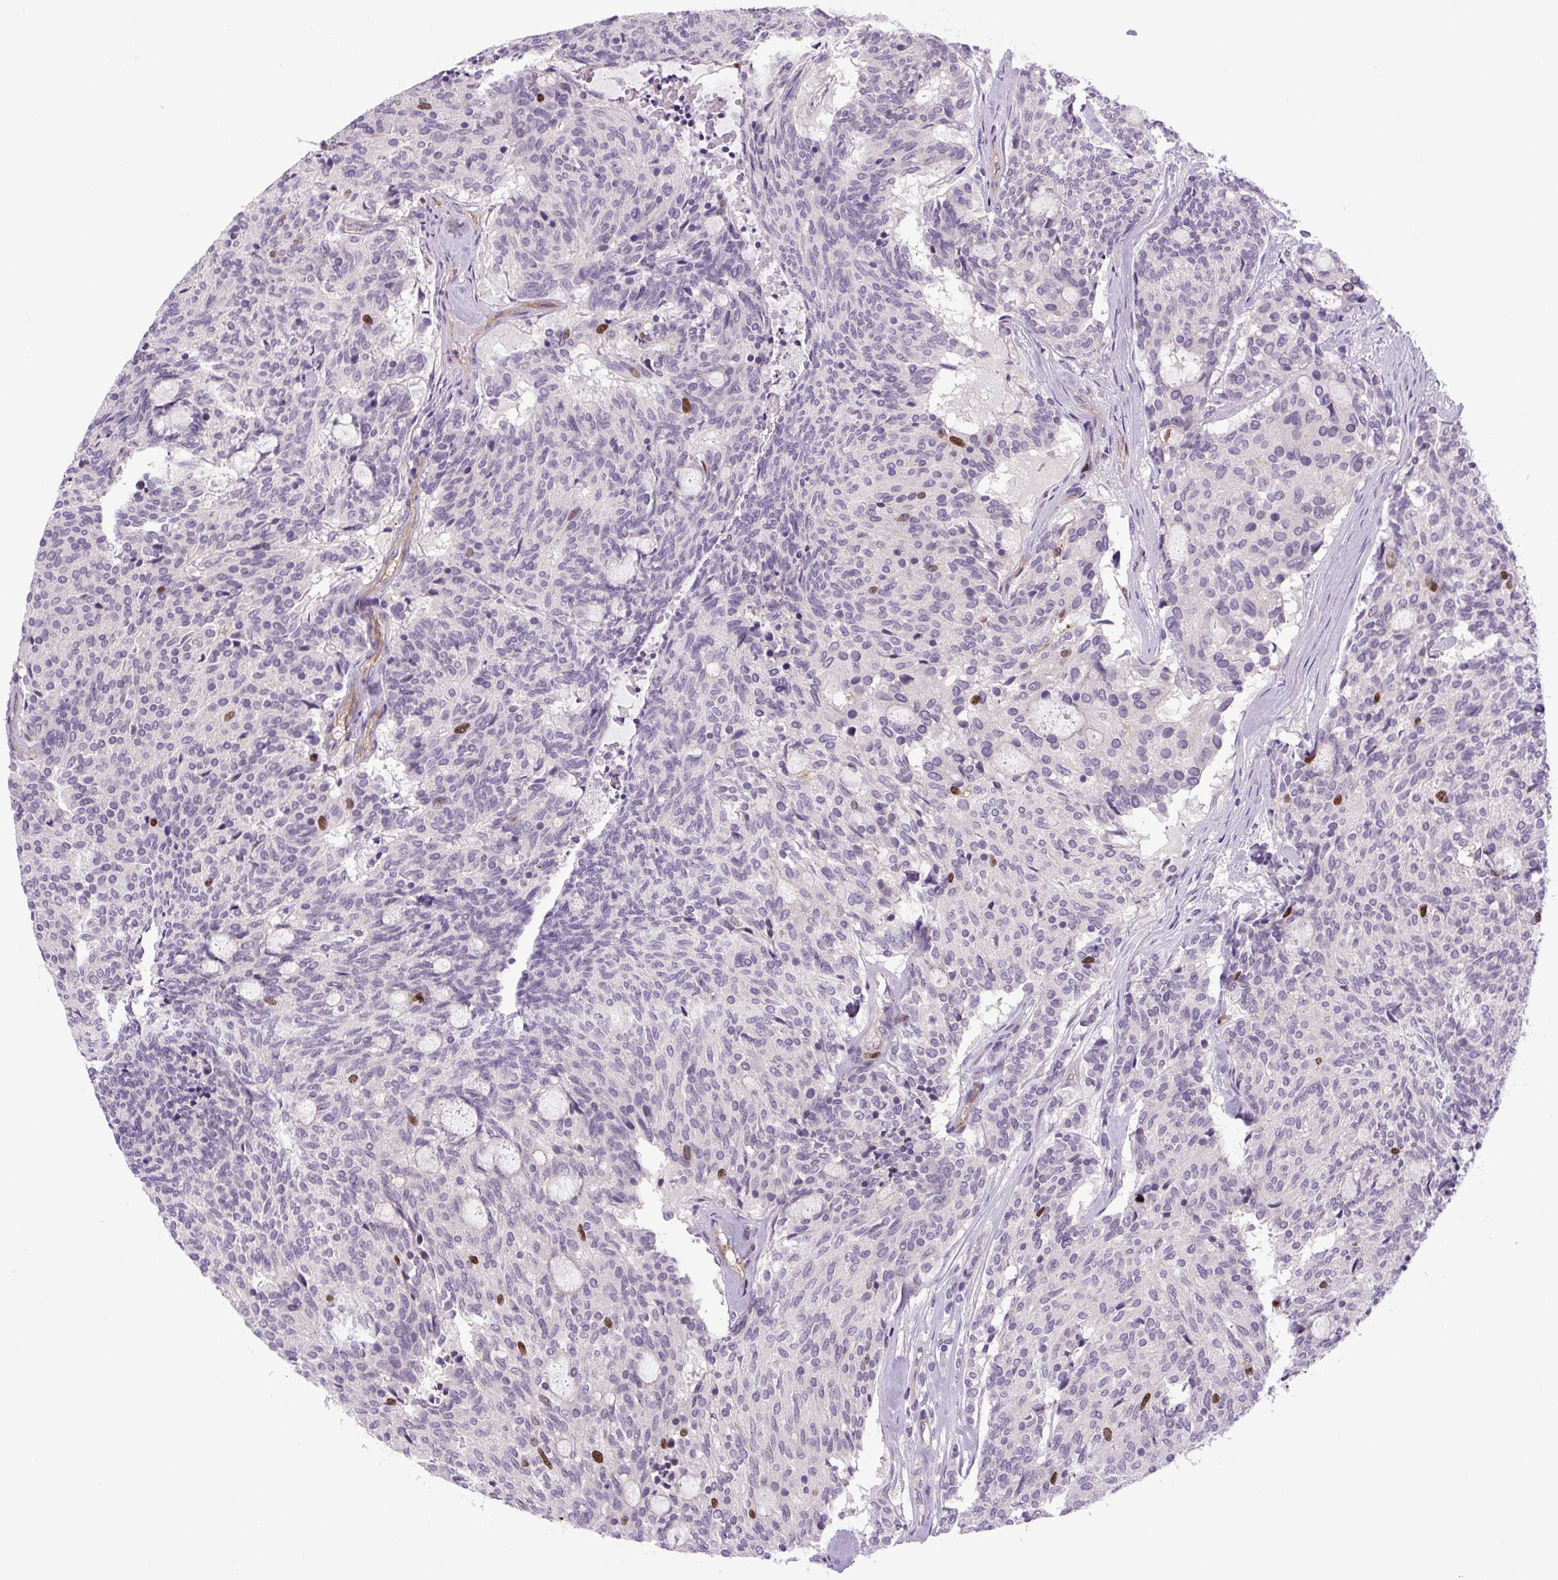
{"staining": {"intensity": "moderate", "quantity": "<25%", "location": "nuclear"}, "tissue": "carcinoid", "cell_type": "Tumor cells", "image_type": "cancer", "snomed": [{"axis": "morphology", "description": "Carcinoid, malignant, NOS"}, {"axis": "topography", "description": "Pancreas"}], "caption": "IHC of human carcinoid displays low levels of moderate nuclear positivity in approximately <25% of tumor cells.", "gene": "KIFC1", "patient": {"sex": "female", "age": 54}}